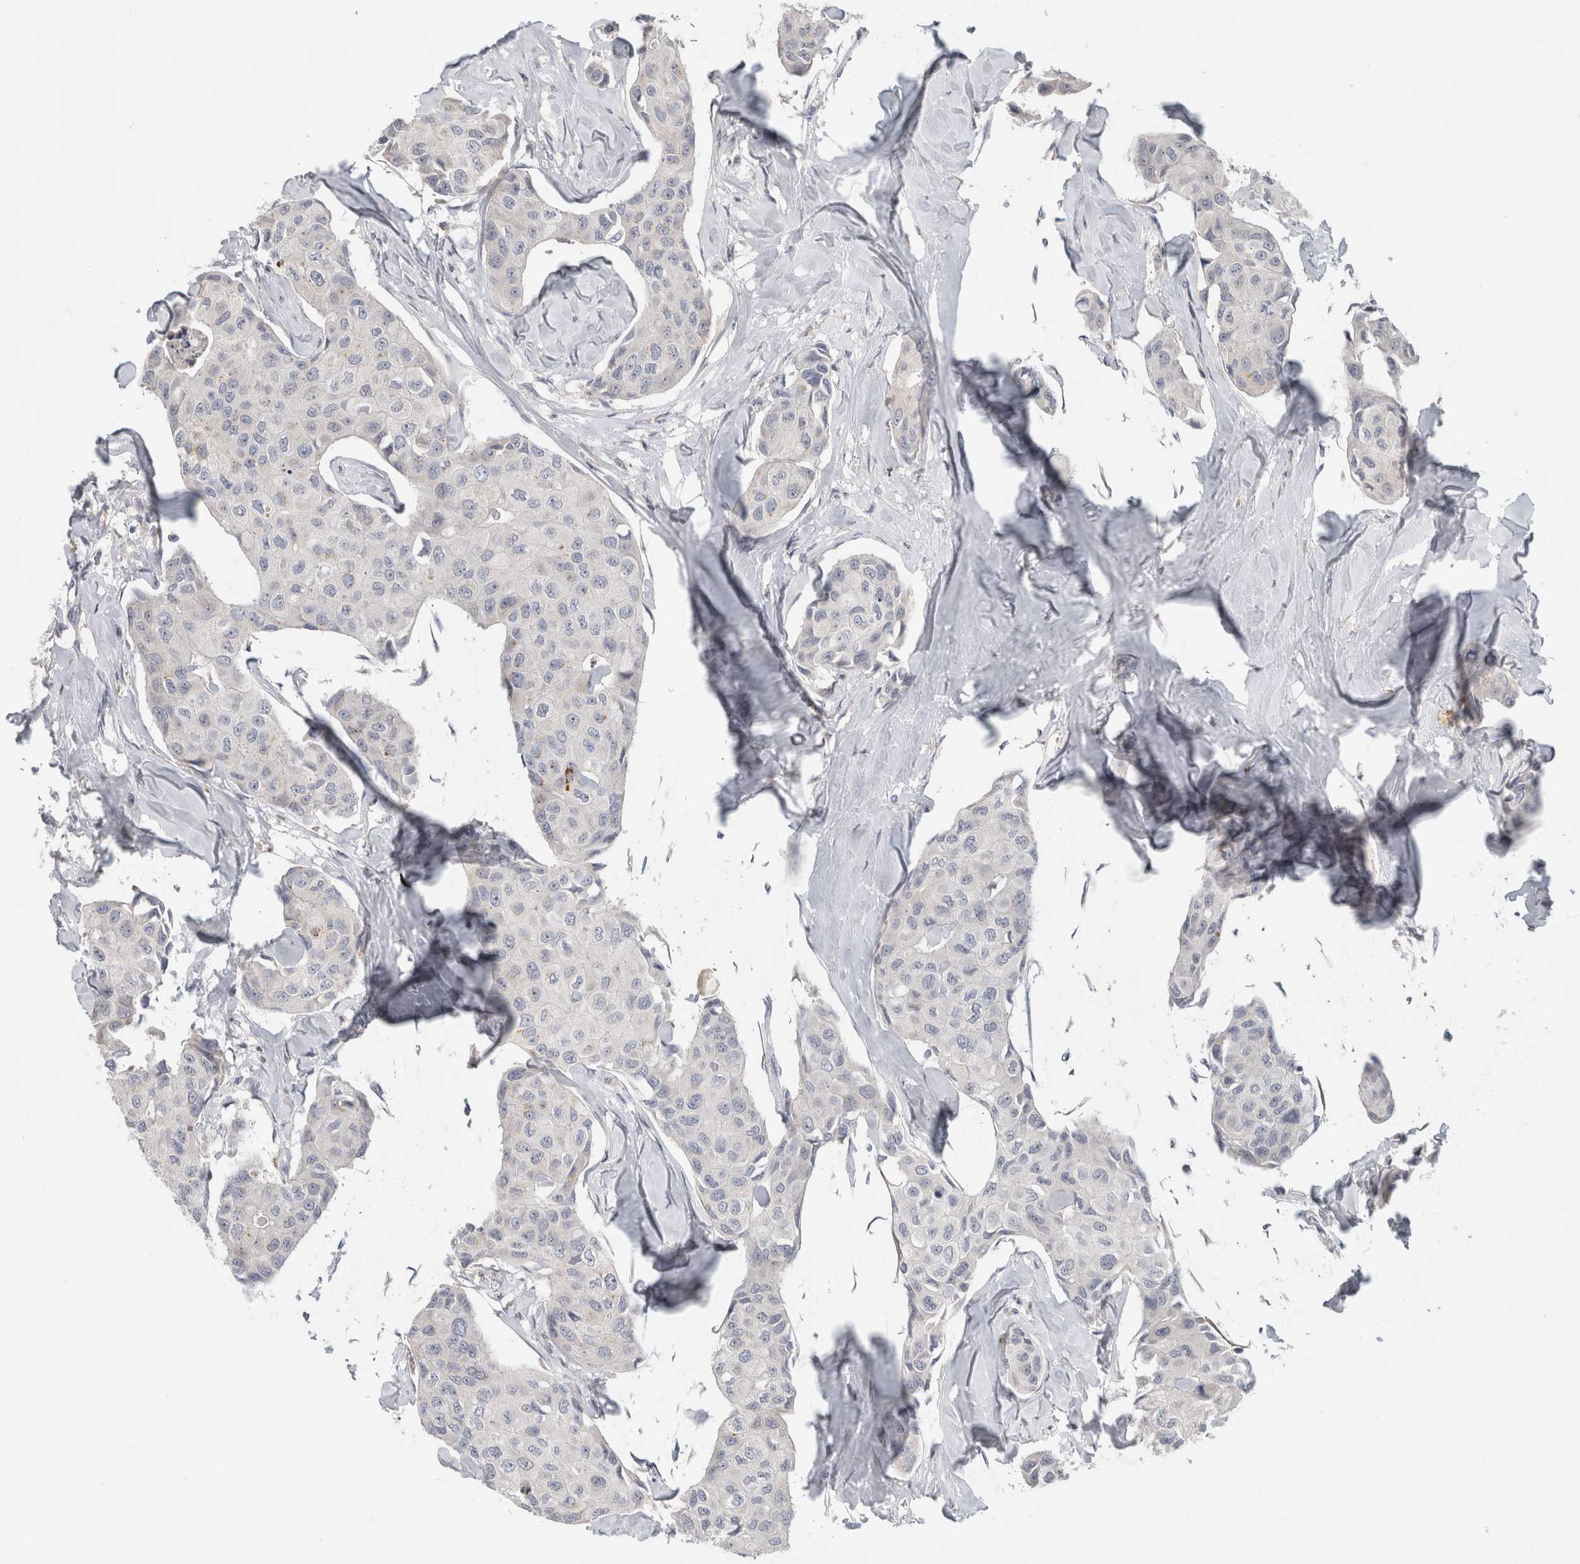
{"staining": {"intensity": "negative", "quantity": "none", "location": "none"}, "tissue": "breast cancer", "cell_type": "Tumor cells", "image_type": "cancer", "snomed": [{"axis": "morphology", "description": "Duct carcinoma"}, {"axis": "topography", "description": "Breast"}], "caption": "Immunohistochemistry histopathology image of neoplastic tissue: breast infiltrating ductal carcinoma stained with DAB reveals no significant protein positivity in tumor cells.", "gene": "MGAT1", "patient": {"sex": "female", "age": 80}}